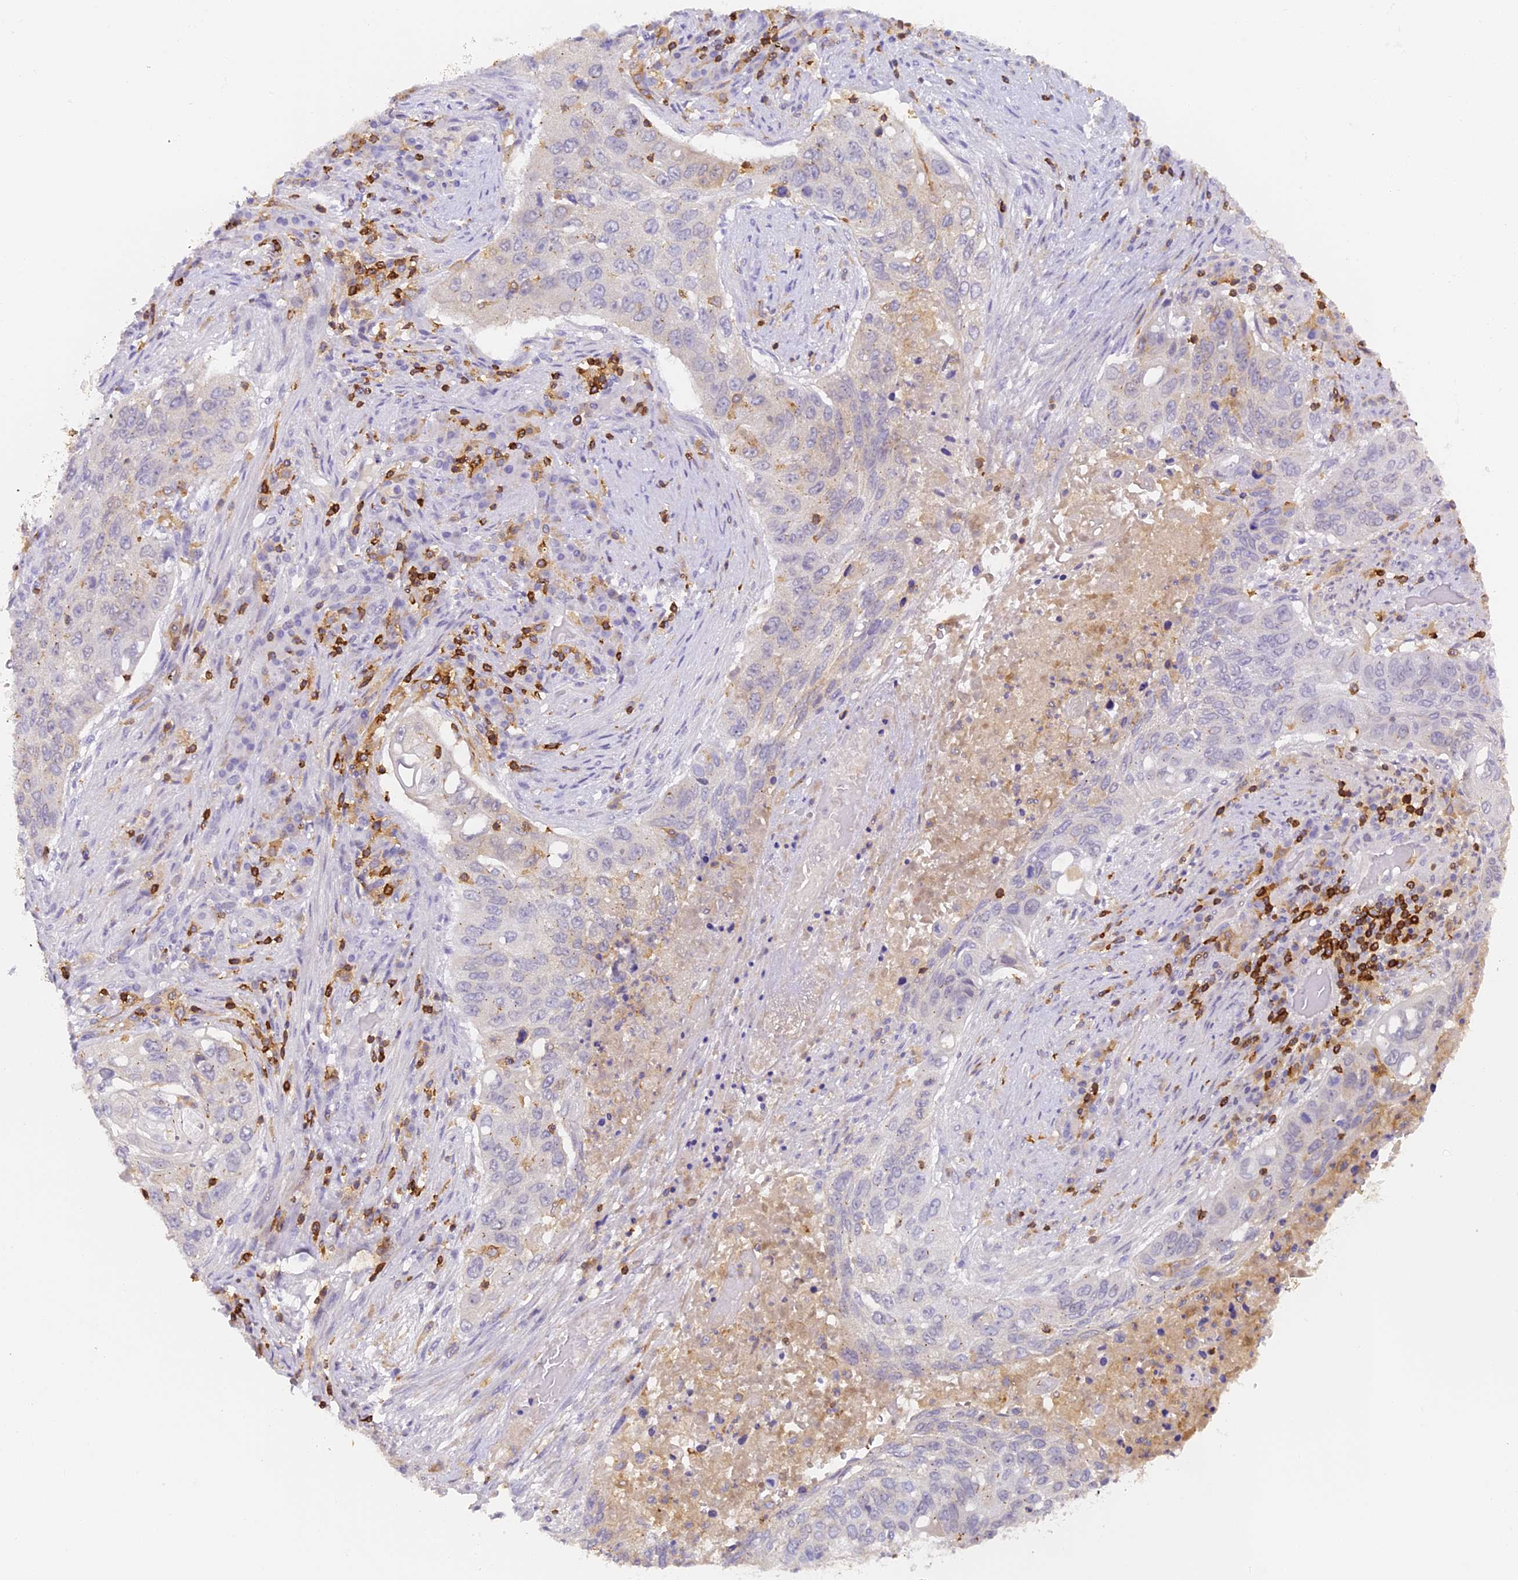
{"staining": {"intensity": "weak", "quantity": "<25%", "location": "cytoplasmic/membranous"}, "tissue": "lung cancer", "cell_type": "Tumor cells", "image_type": "cancer", "snomed": [{"axis": "morphology", "description": "Squamous cell carcinoma, NOS"}, {"axis": "topography", "description": "Lung"}], "caption": "Lung cancer was stained to show a protein in brown. There is no significant positivity in tumor cells.", "gene": "FYB1", "patient": {"sex": "female", "age": 63}}